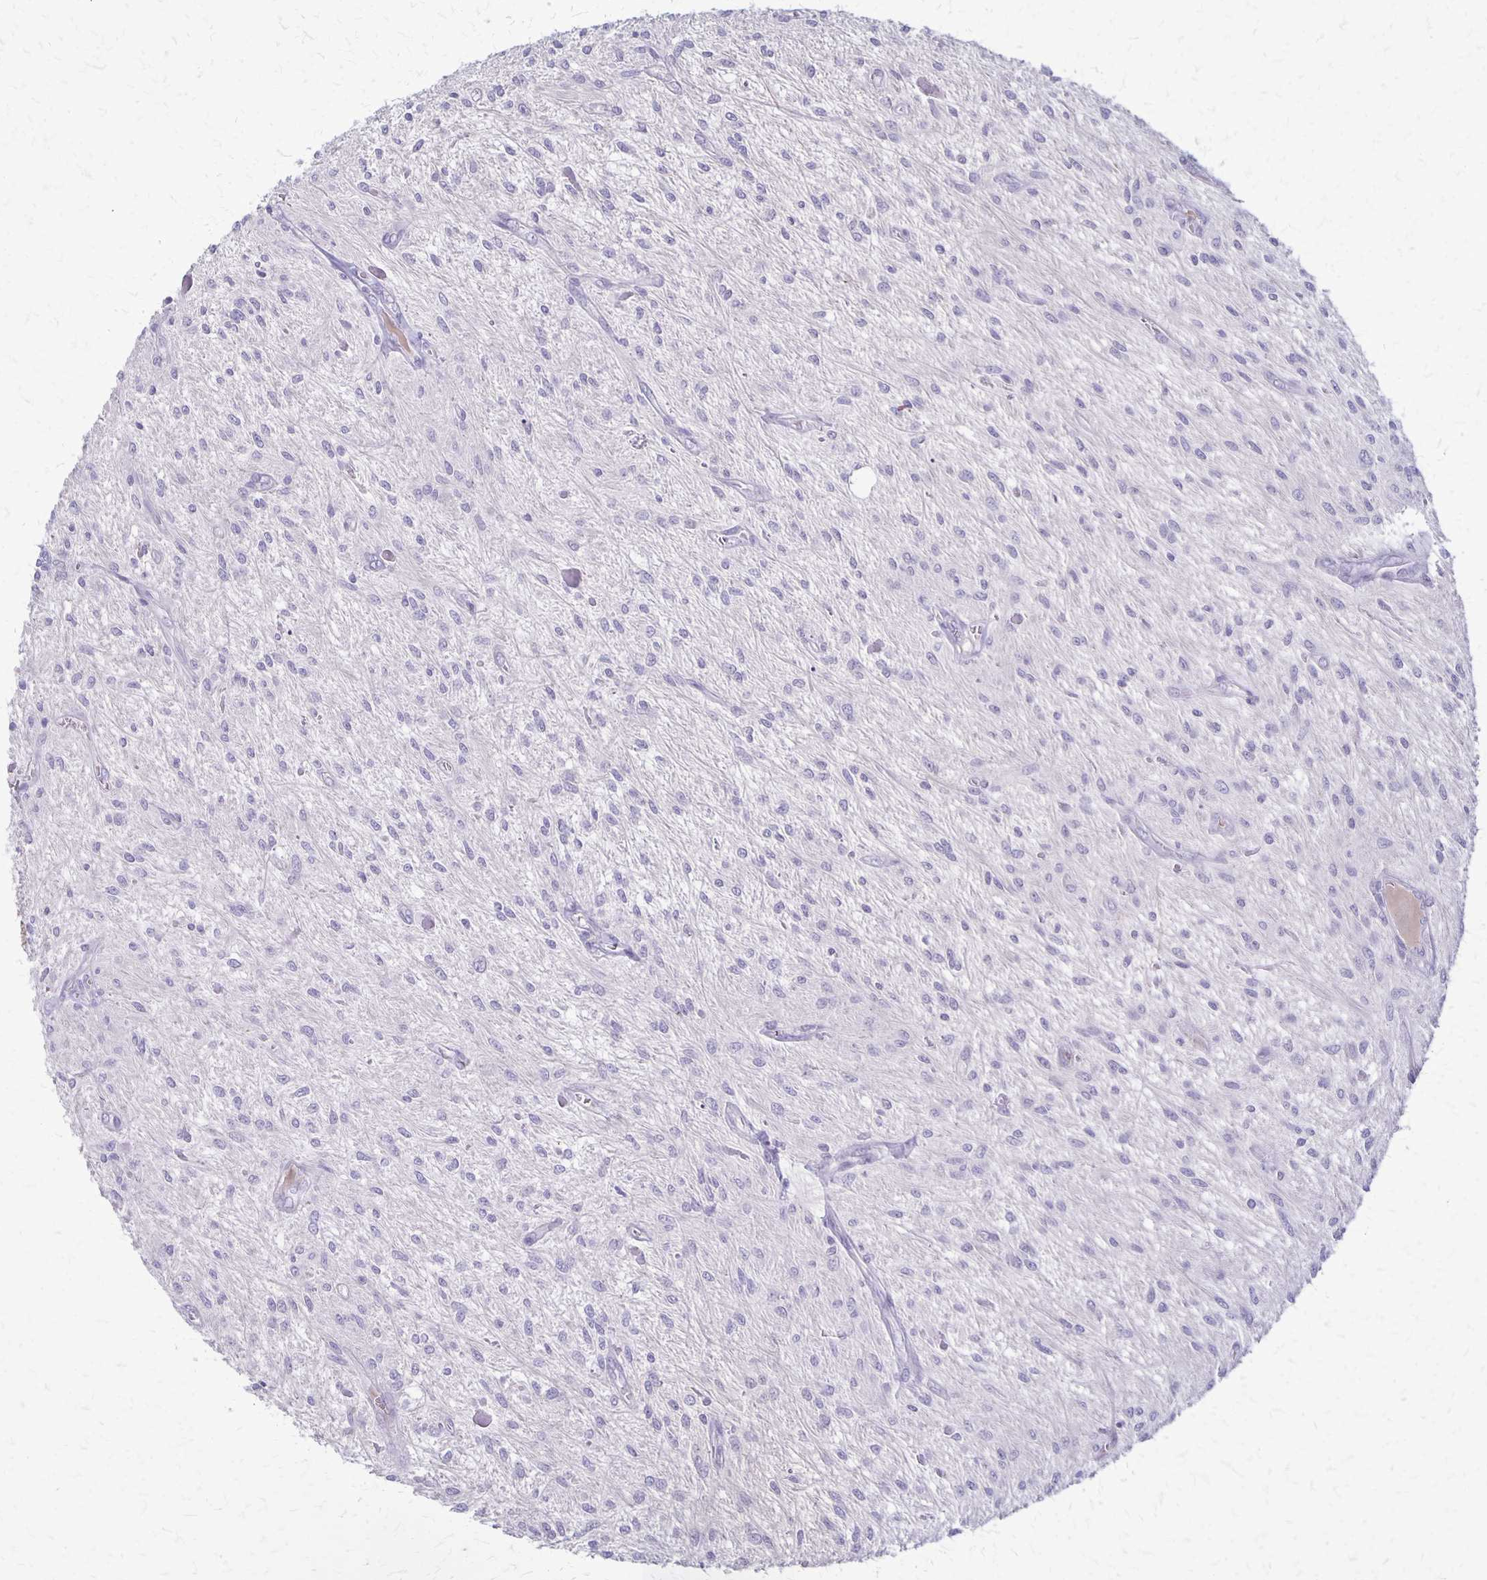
{"staining": {"intensity": "negative", "quantity": "none", "location": "none"}, "tissue": "glioma", "cell_type": "Tumor cells", "image_type": "cancer", "snomed": [{"axis": "morphology", "description": "Glioma, malignant, Low grade"}, {"axis": "topography", "description": "Cerebellum"}], "caption": "This is an immunohistochemistry (IHC) photomicrograph of human glioma. There is no staining in tumor cells.", "gene": "SEPTIN5", "patient": {"sex": "female", "age": 14}}